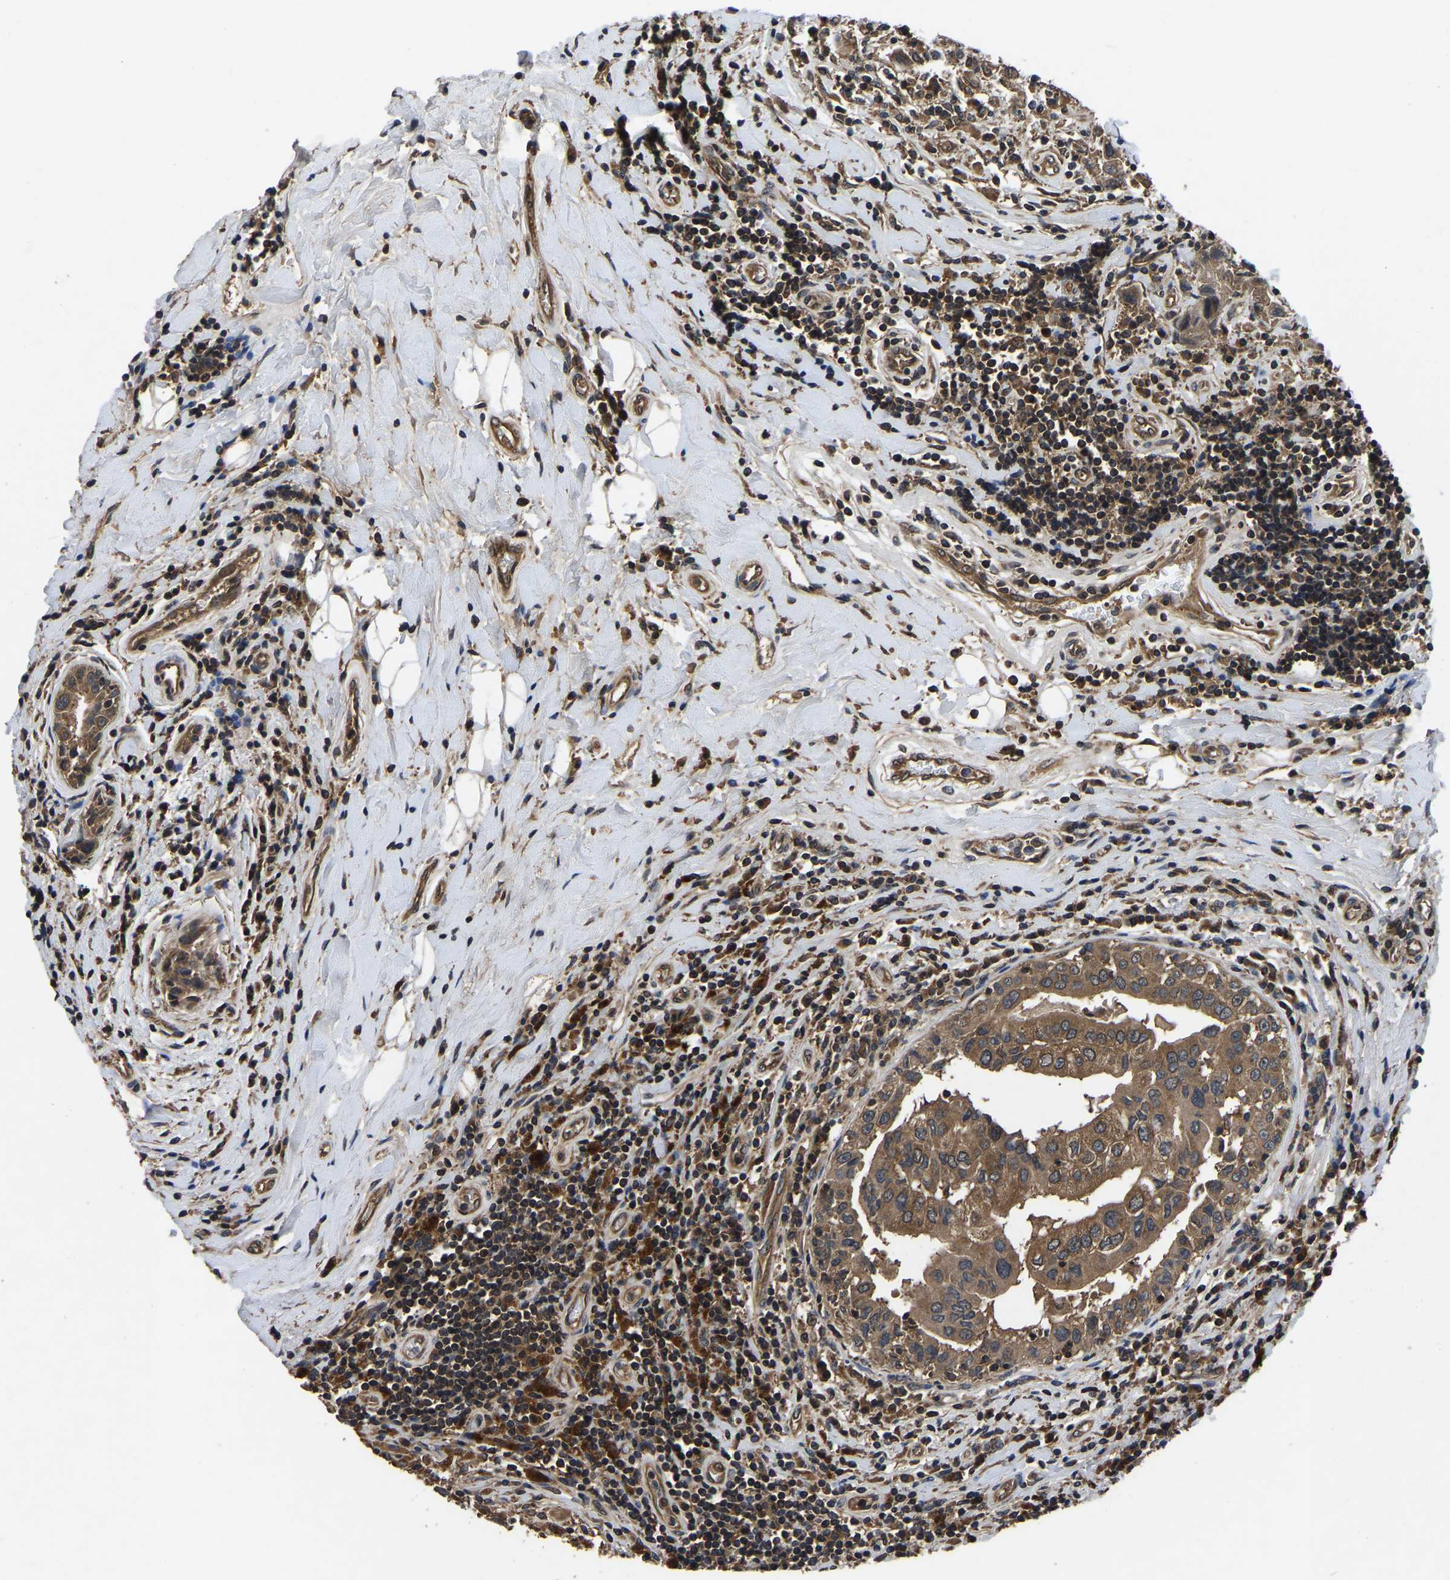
{"staining": {"intensity": "moderate", "quantity": ">75%", "location": "cytoplasmic/membranous"}, "tissue": "breast cancer", "cell_type": "Tumor cells", "image_type": "cancer", "snomed": [{"axis": "morphology", "description": "Duct carcinoma"}, {"axis": "topography", "description": "Breast"}], "caption": "Protein analysis of breast cancer tissue shows moderate cytoplasmic/membranous positivity in approximately >75% of tumor cells.", "gene": "CRYZL1", "patient": {"sex": "female", "age": 27}}